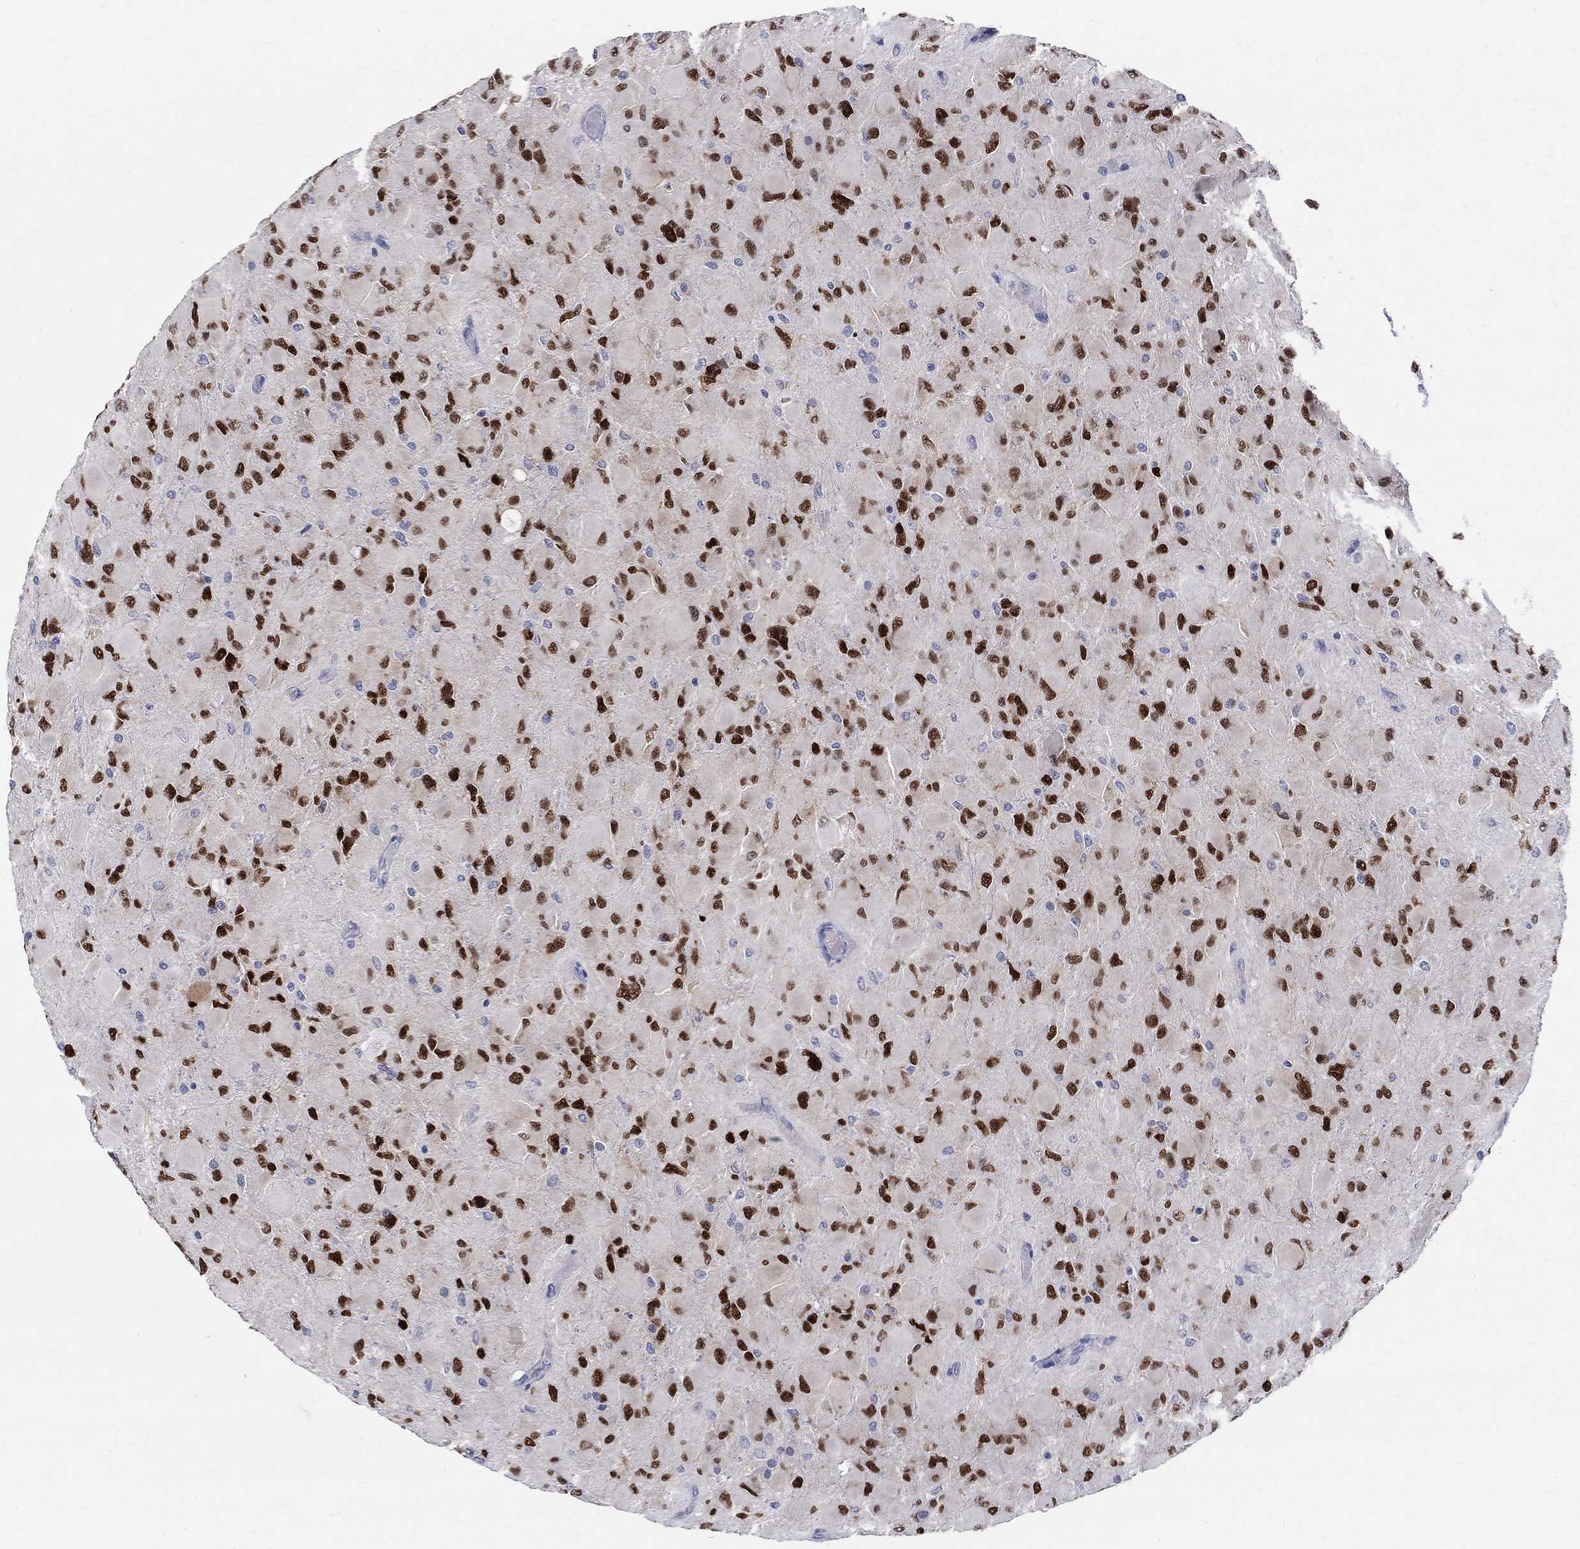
{"staining": {"intensity": "strong", "quantity": "25%-75%", "location": "nuclear"}, "tissue": "glioma", "cell_type": "Tumor cells", "image_type": "cancer", "snomed": [{"axis": "morphology", "description": "Glioma, malignant, High grade"}, {"axis": "topography", "description": "Cerebral cortex"}], "caption": "Immunohistochemical staining of human high-grade glioma (malignant) displays high levels of strong nuclear protein staining in approximately 25%-75% of tumor cells. Nuclei are stained in blue.", "gene": "SOX2", "patient": {"sex": "female", "age": 36}}